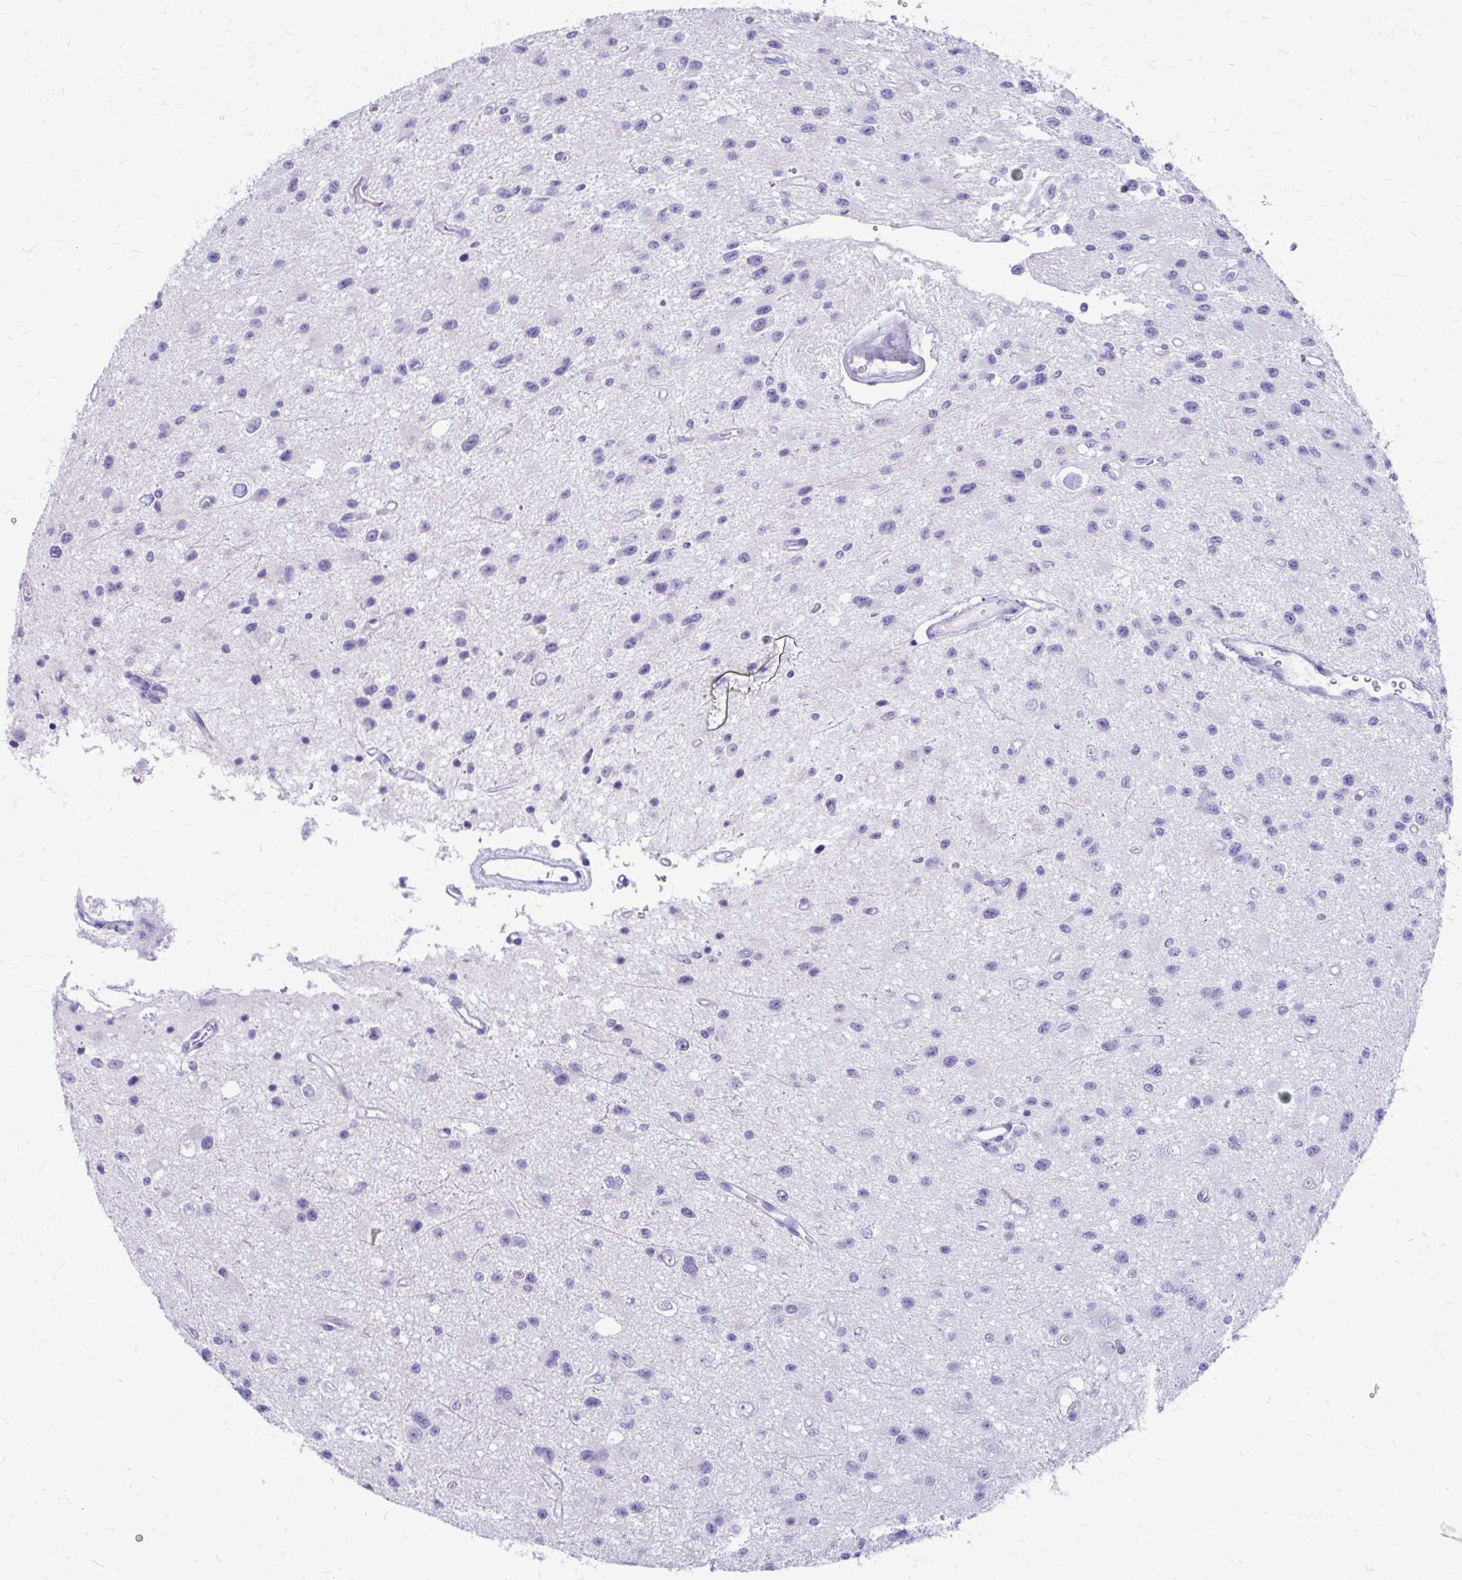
{"staining": {"intensity": "negative", "quantity": "none", "location": "none"}, "tissue": "glioma", "cell_type": "Tumor cells", "image_type": "cancer", "snomed": [{"axis": "morphology", "description": "Glioma, malignant, Low grade"}, {"axis": "topography", "description": "Brain"}], "caption": "Human glioma stained for a protein using immunohistochemistry (IHC) shows no staining in tumor cells.", "gene": "SATL1", "patient": {"sex": "male", "age": 43}}